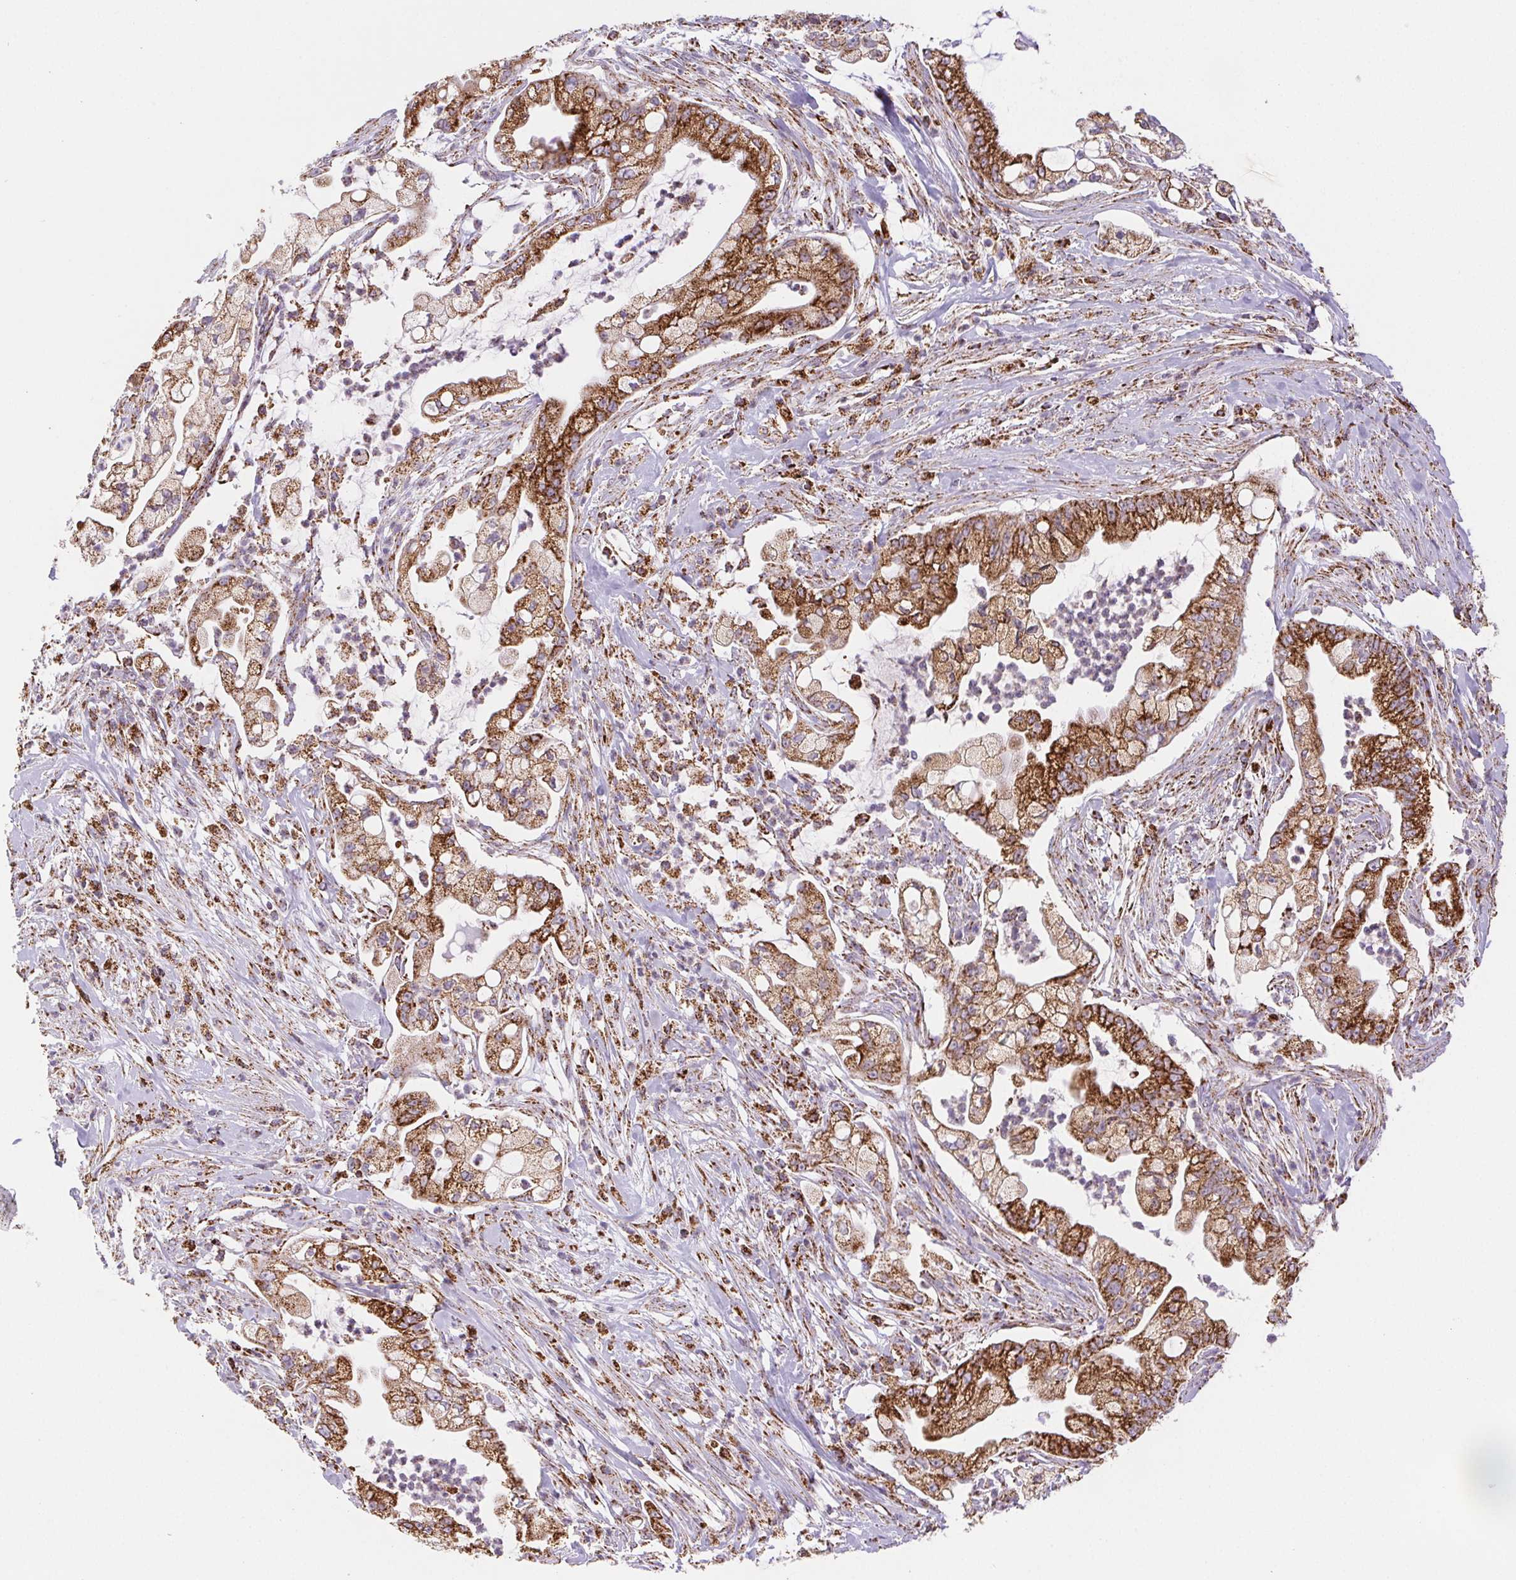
{"staining": {"intensity": "strong", "quantity": ">75%", "location": "cytoplasmic/membranous"}, "tissue": "pancreatic cancer", "cell_type": "Tumor cells", "image_type": "cancer", "snomed": [{"axis": "morphology", "description": "Adenocarcinoma, NOS"}, {"axis": "topography", "description": "Pancreas"}], "caption": "Adenocarcinoma (pancreatic) stained with a brown dye displays strong cytoplasmic/membranous positive positivity in about >75% of tumor cells.", "gene": "NIPSNAP2", "patient": {"sex": "female", "age": 69}}